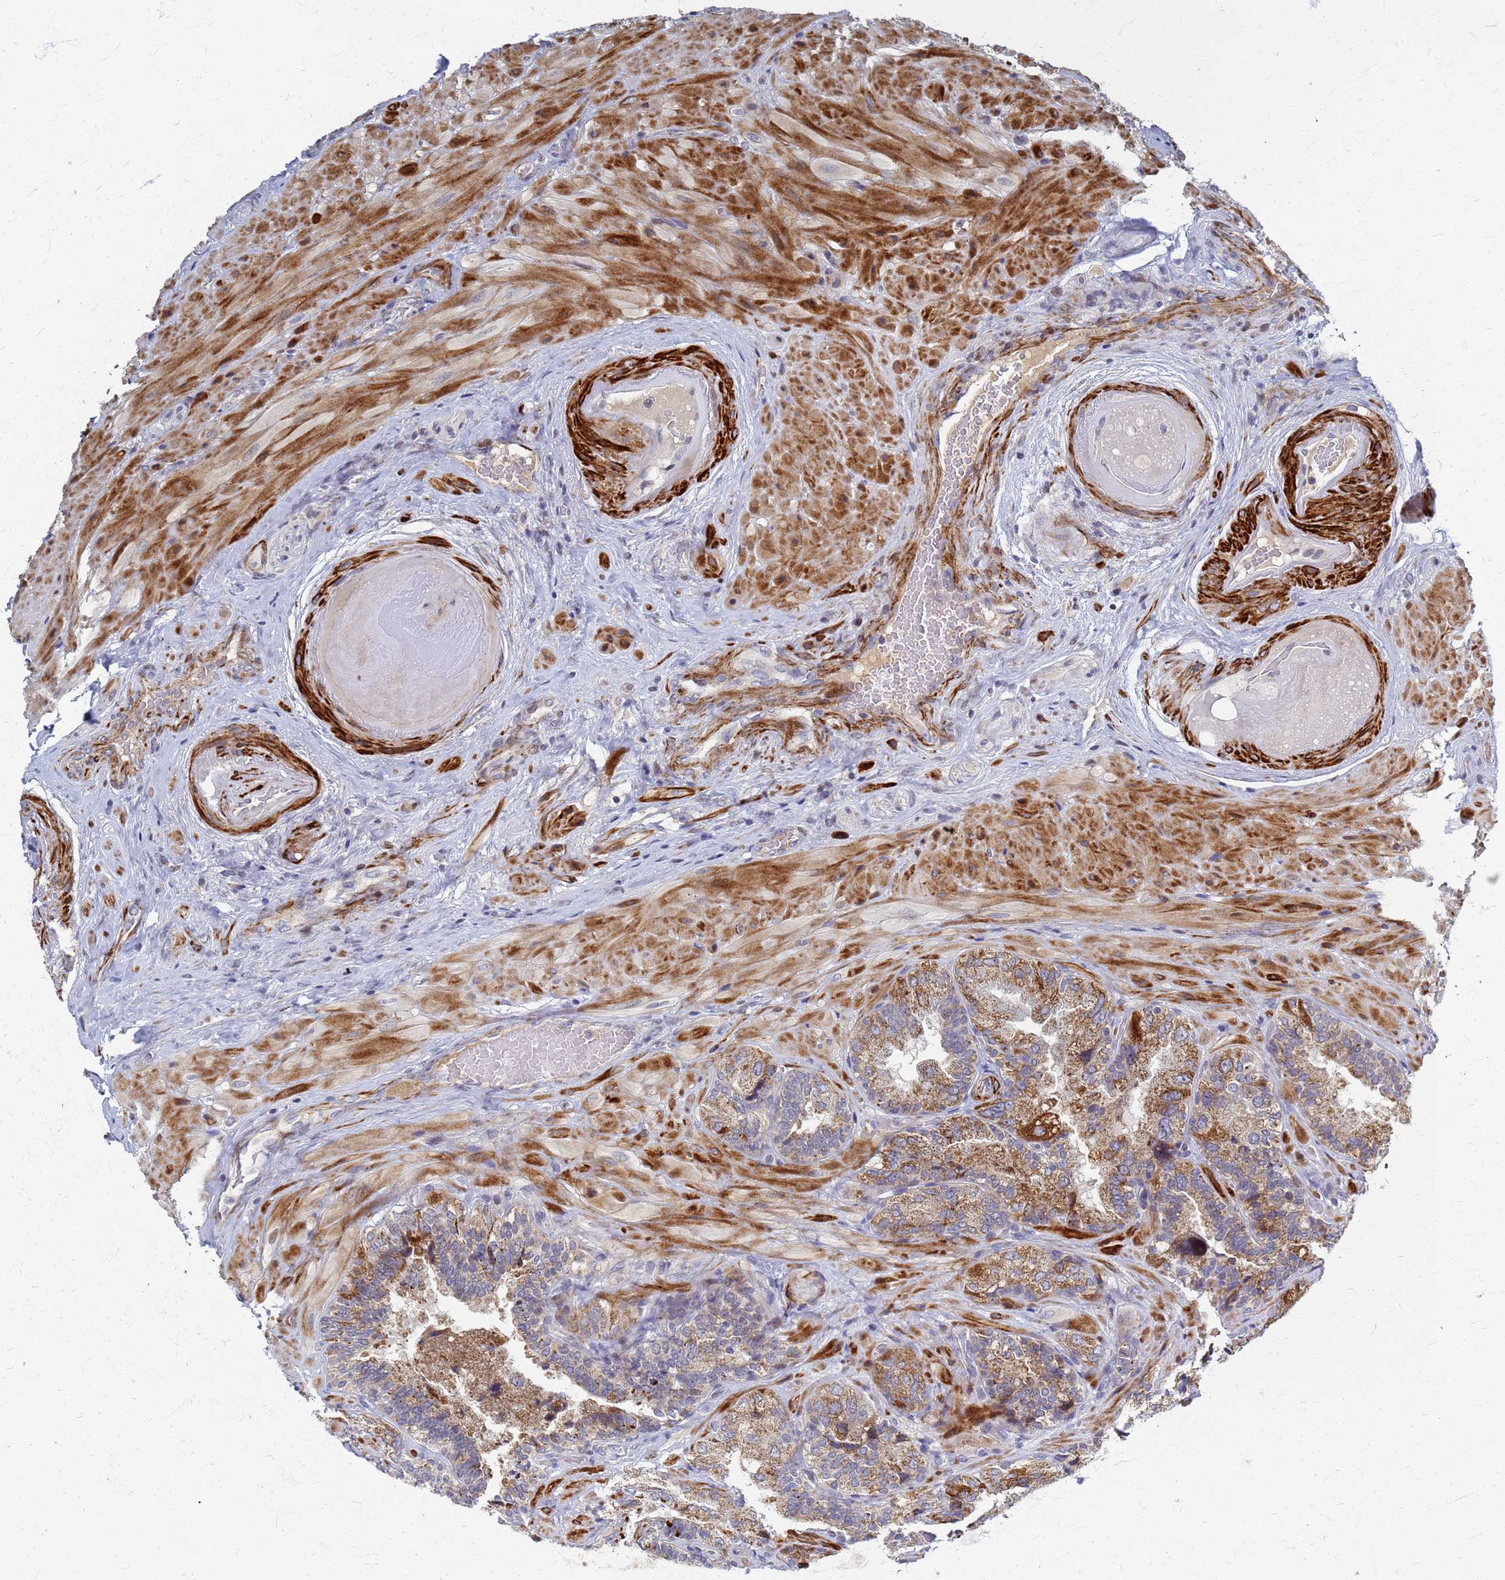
{"staining": {"intensity": "moderate", "quantity": ">75%", "location": "cytoplasmic/membranous"}, "tissue": "seminal vesicle", "cell_type": "Glandular cells", "image_type": "normal", "snomed": [{"axis": "morphology", "description": "Normal tissue, NOS"}, {"axis": "topography", "description": "Prostate and seminal vesicle, NOS"}, {"axis": "topography", "description": "Prostate"}, {"axis": "topography", "description": "Seminal veicle"}], "caption": "Immunohistochemistry (DAB (3,3'-diaminobenzidine)) staining of benign human seminal vesicle demonstrates moderate cytoplasmic/membranous protein expression in approximately >75% of glandular cells.", "gene": "ATPAF1", "patient": {"sex": "male", "age": 67}}